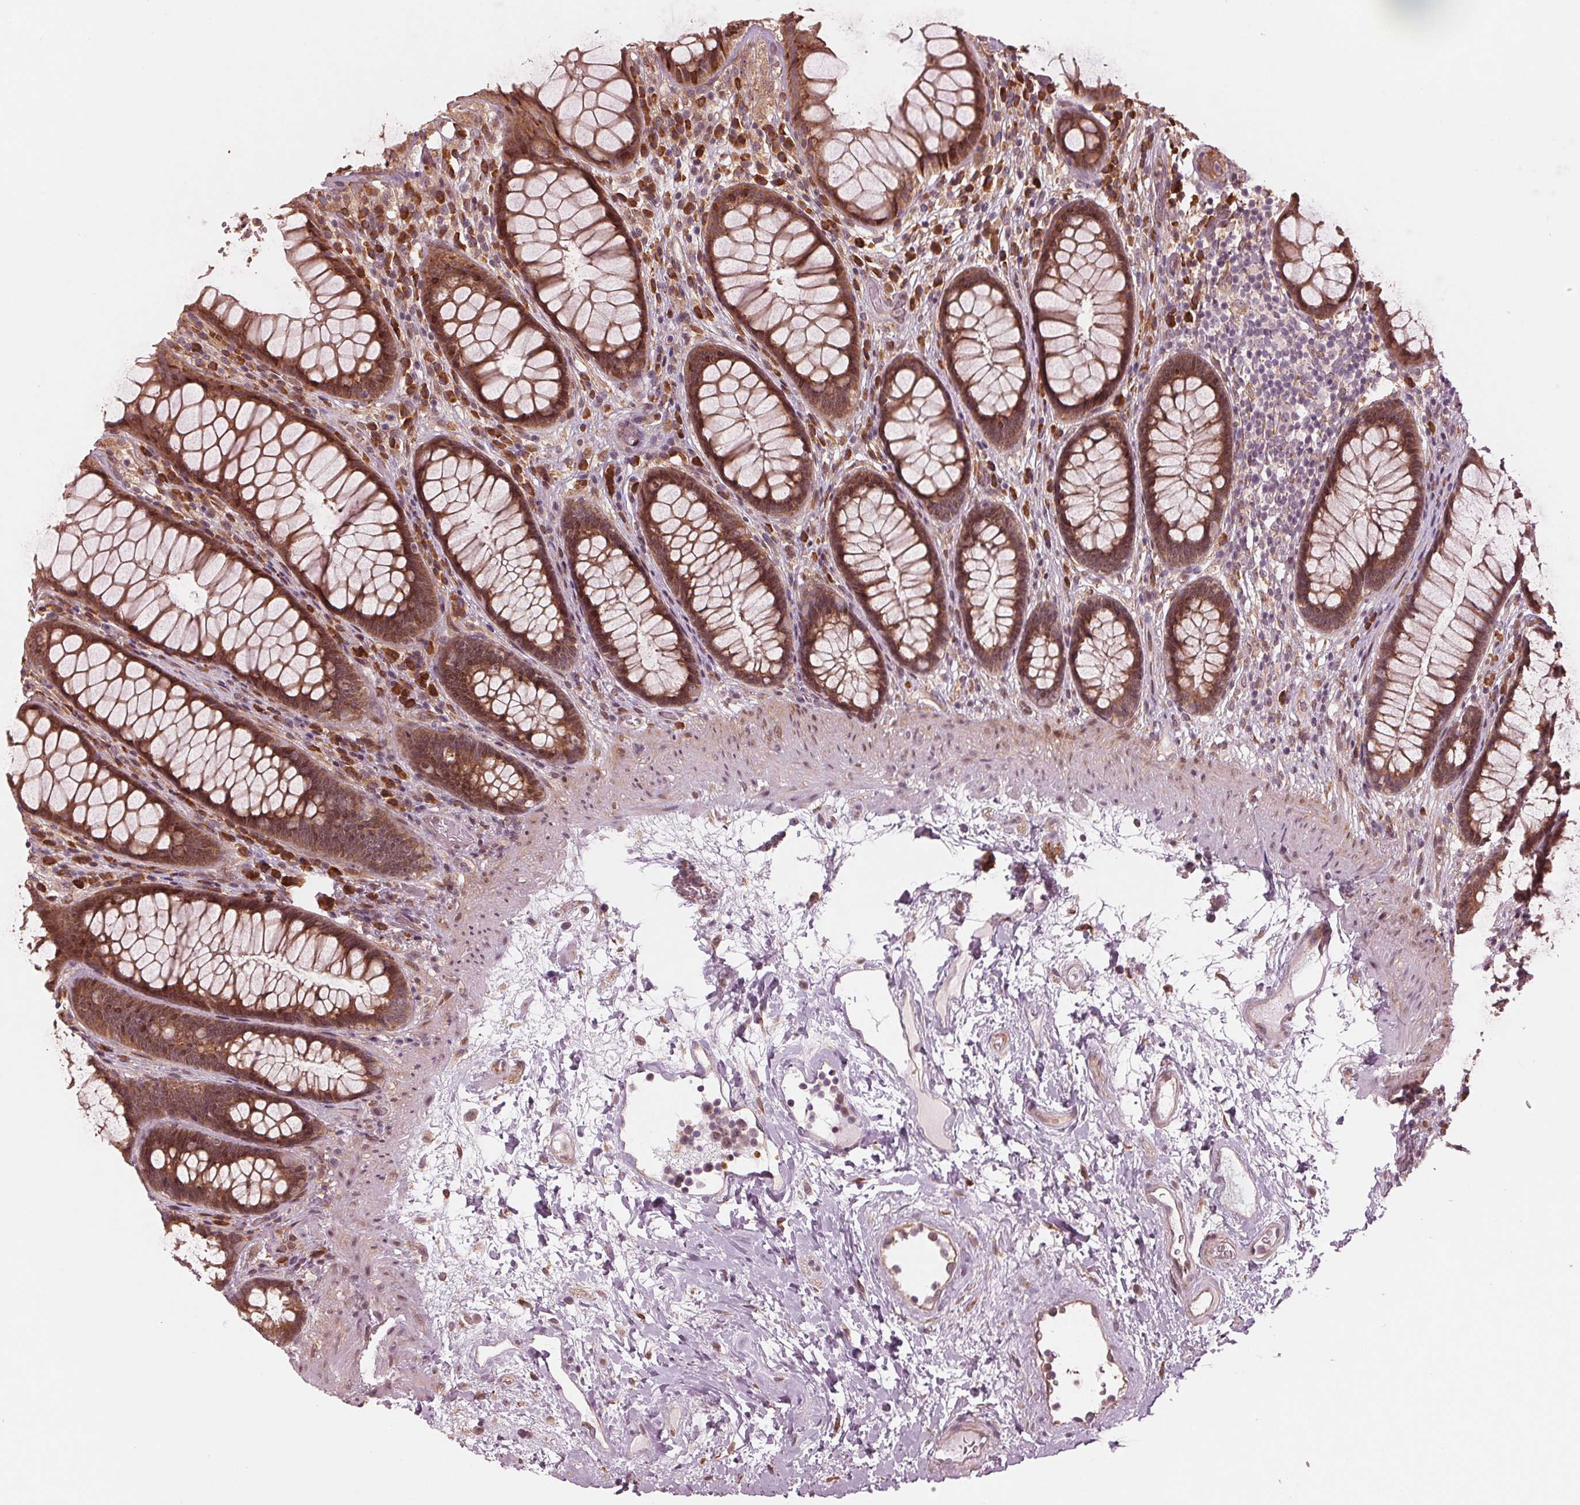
{"staining": {"intensity": "moderate", "quantity": ">75%", "location": "cytoplasmic/membranous"}, "tissue": "rectum", "cell_type": "Glandular cells", "image_type": "normal", "snomed": [{"axis": "morphology", "description": "Normal tissue, NOS"}, {"axis": "topography", "description": "Rectum"}], "caption": "Rectum stained with a brown dye exhibits moderate cytoplasmic/membranous positive expression in about >75% of glandular cells.", "gene": "CMIP", "patient": {"sex": "male", "age": 72}}